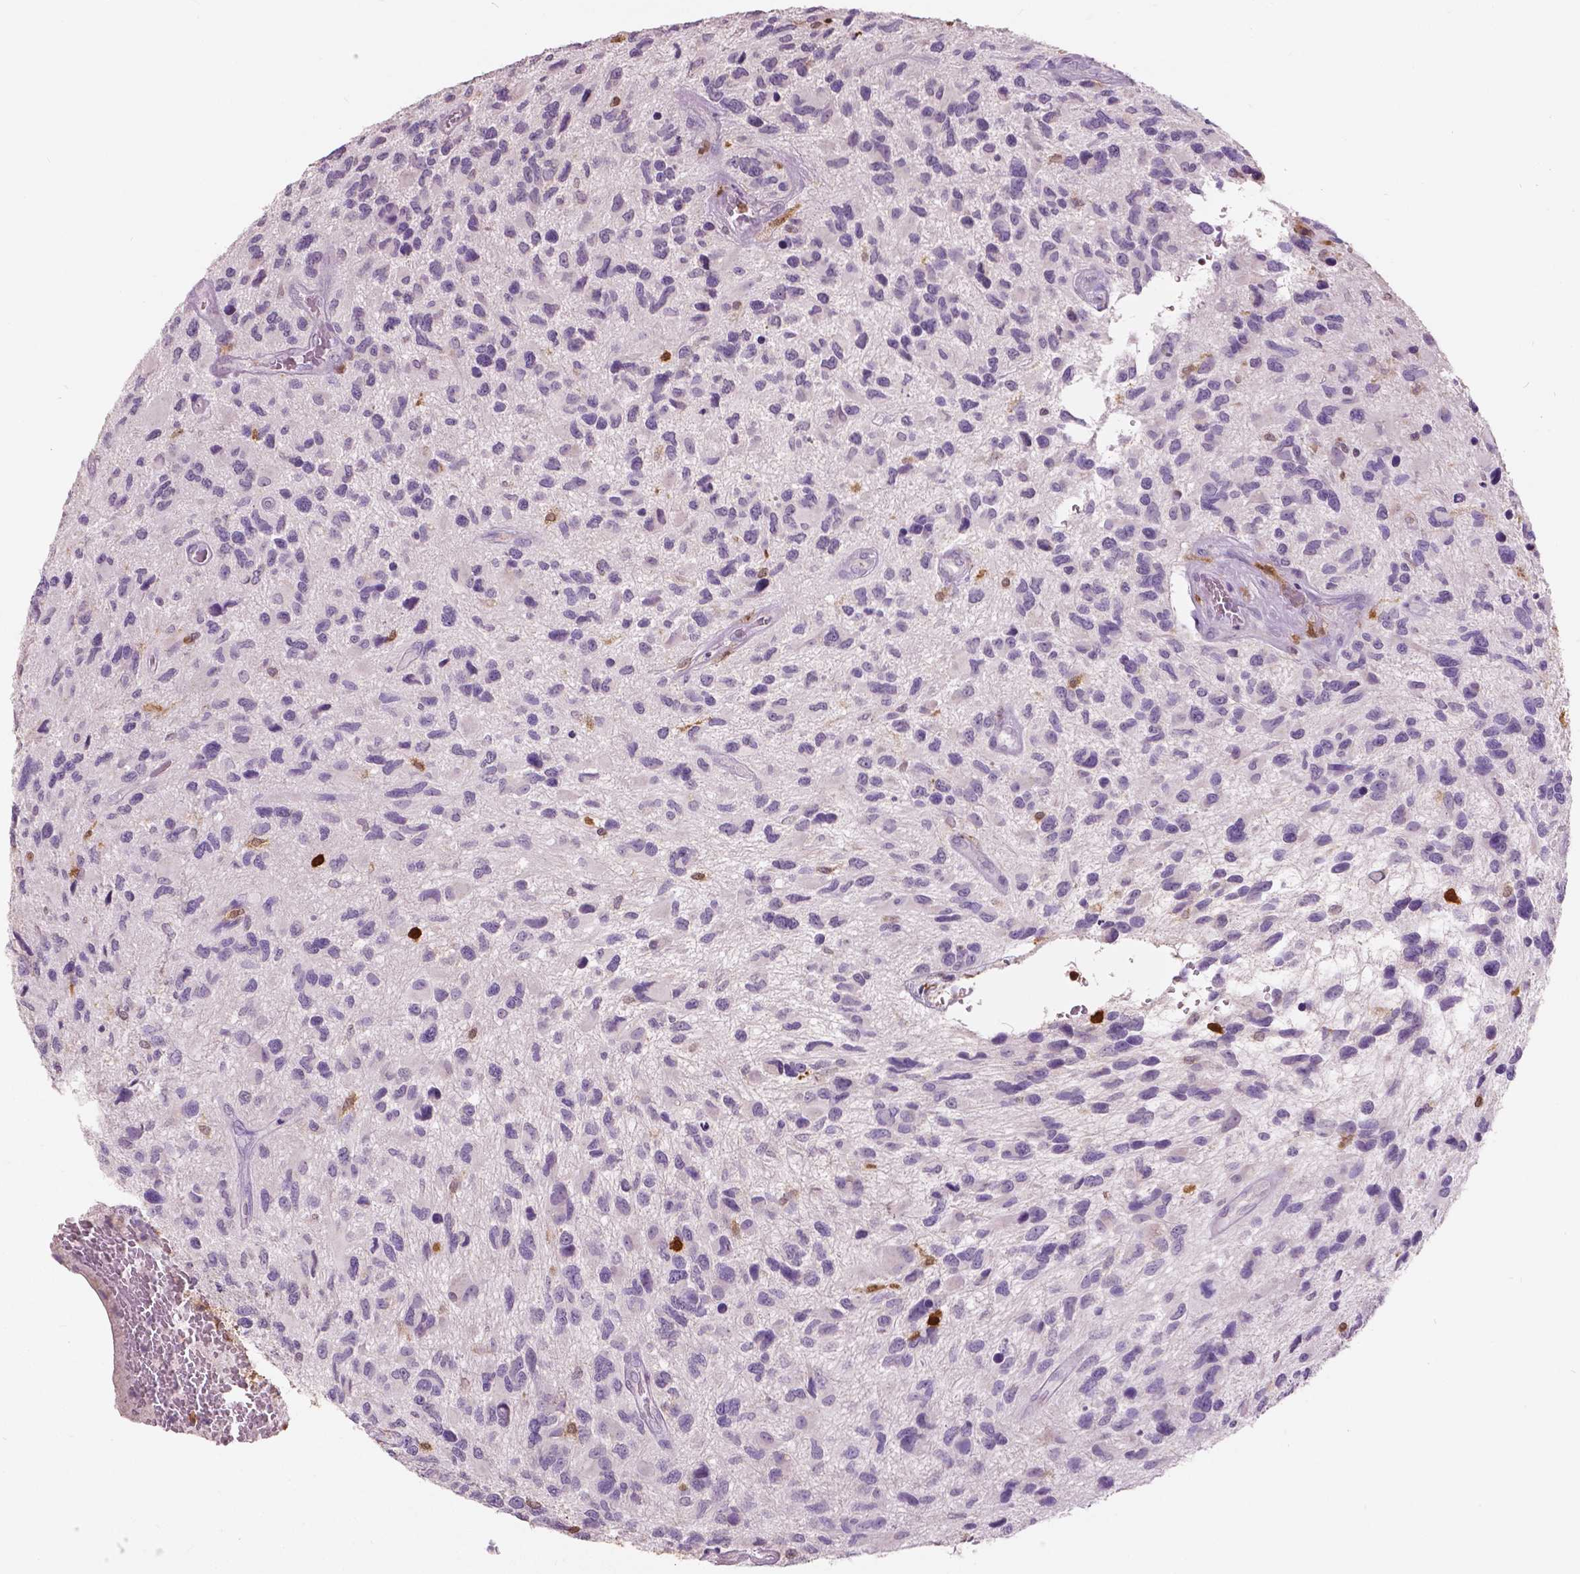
{"staining": {"intensity": "negative", "quantity": "none", "location": "none"}, "tissue": "glioma", "cell_type": "Tumor cells", "image_type": "cancer", "snomed": [{"axis": "morphology", "description": "Glioma, malignant, NOS"}, {"axis": "morphology", "description": "Glioma, malignant, High grade"}, {"axis": "topography", "description": "Brain"}], "caption": "An image of glioma stained for a protein shows no brown staining in tumor cells.", "gene": "S100A4", "patient": {"sex": "female", "age": 71}}